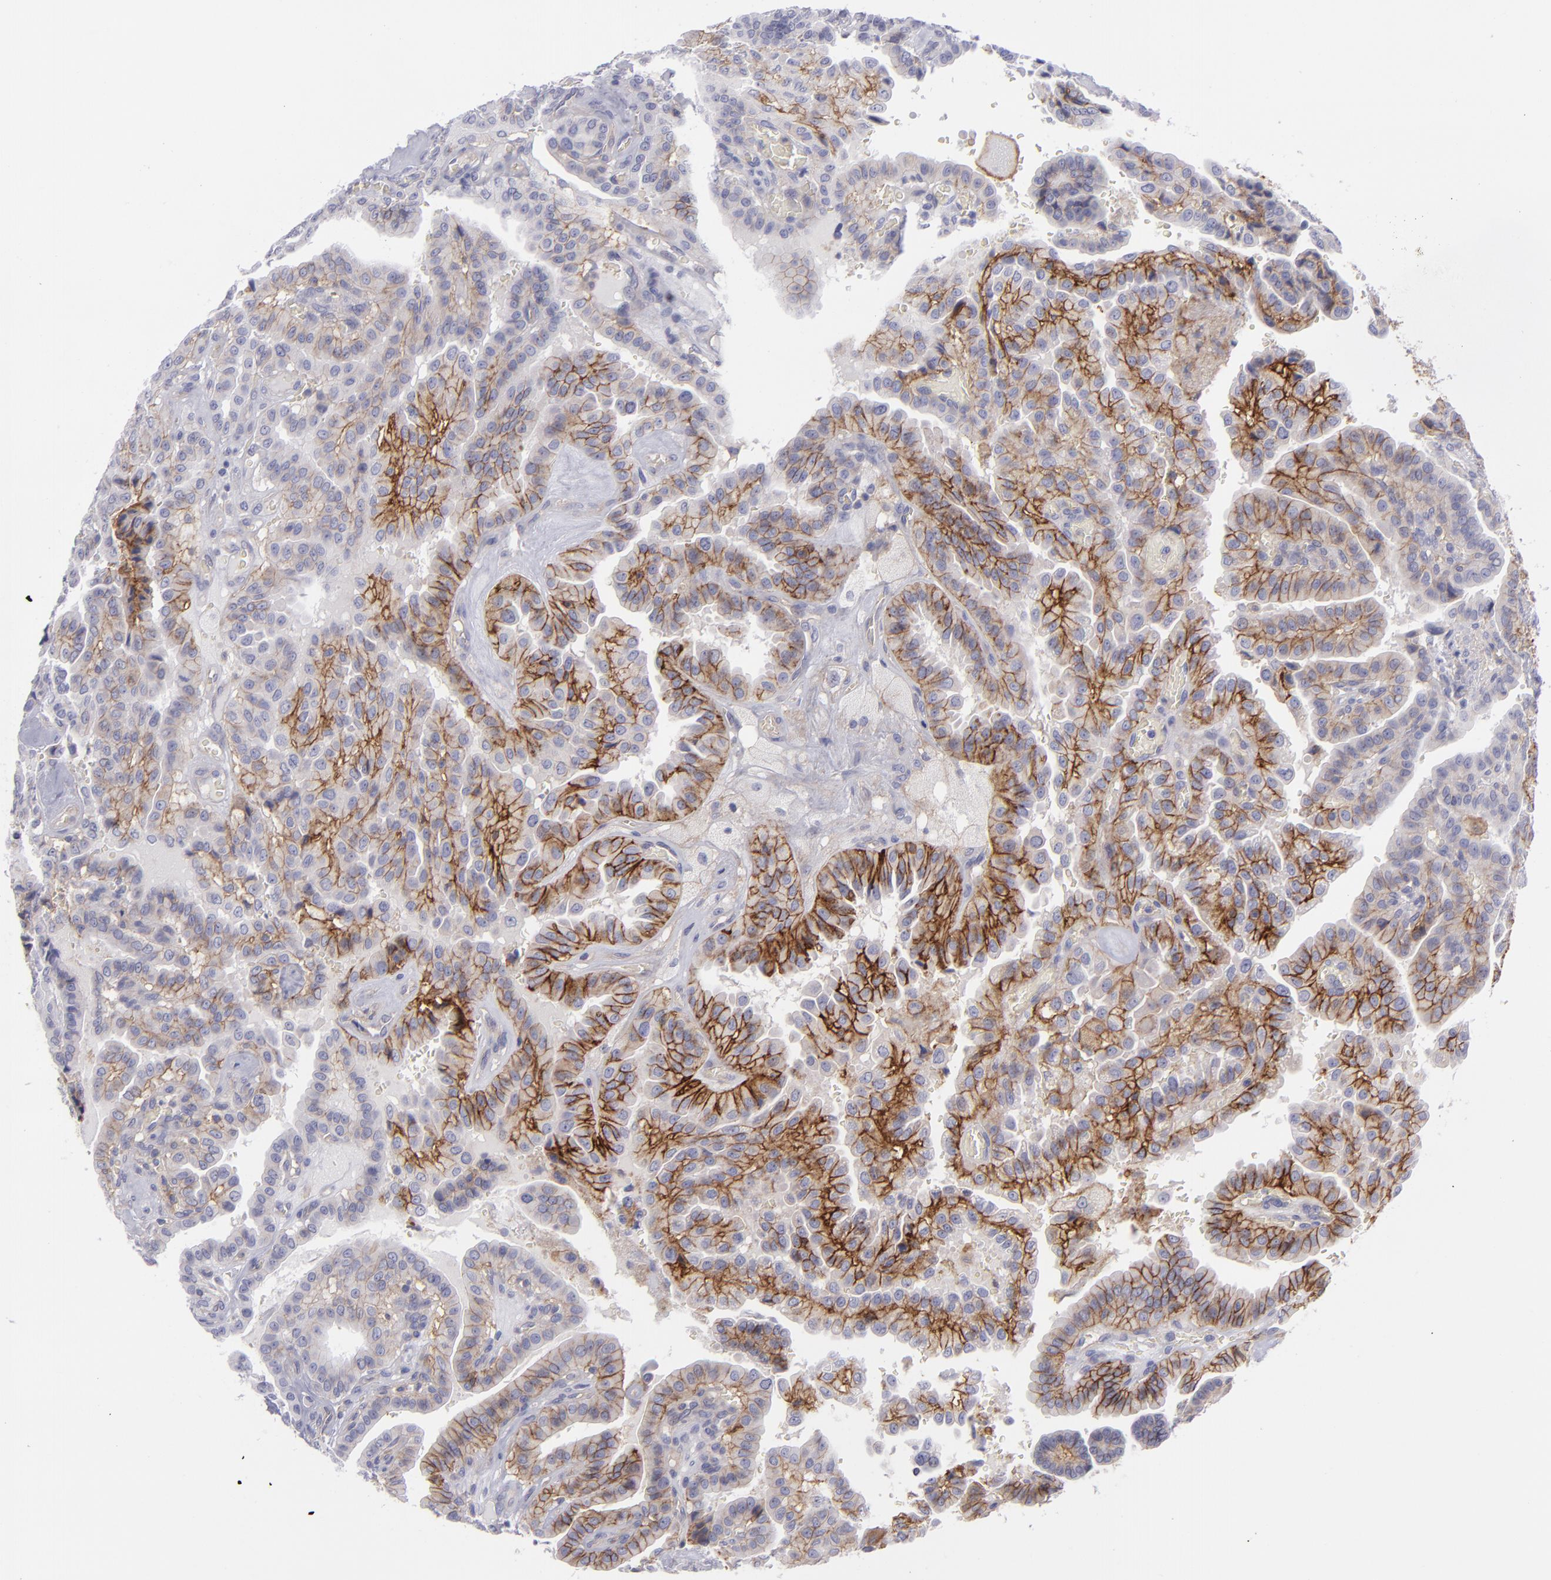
{"staining": {"intensity": "strong", "quantity": "25%-75%", "location": "cytoplasmic/membranous"}, "tissue": "thyroid cancer", "cell_type": "Tumor cells", "image_type": "cancer", "snomed": [{"axis": "morphology", "description": "Papillary adenocarcinoma, NOS"}, {"axis": "topography", "description": "Thyroid gland"}], "caption": "Papillary adenocarcinoma (thyroid) stained with a brown dye demonstrates strong cytoplasmic/membranous positive expression in approximately 25%-75% of tumor cells.", "gene": "BSG", "patient": {"sex": "male", "age": 87}}